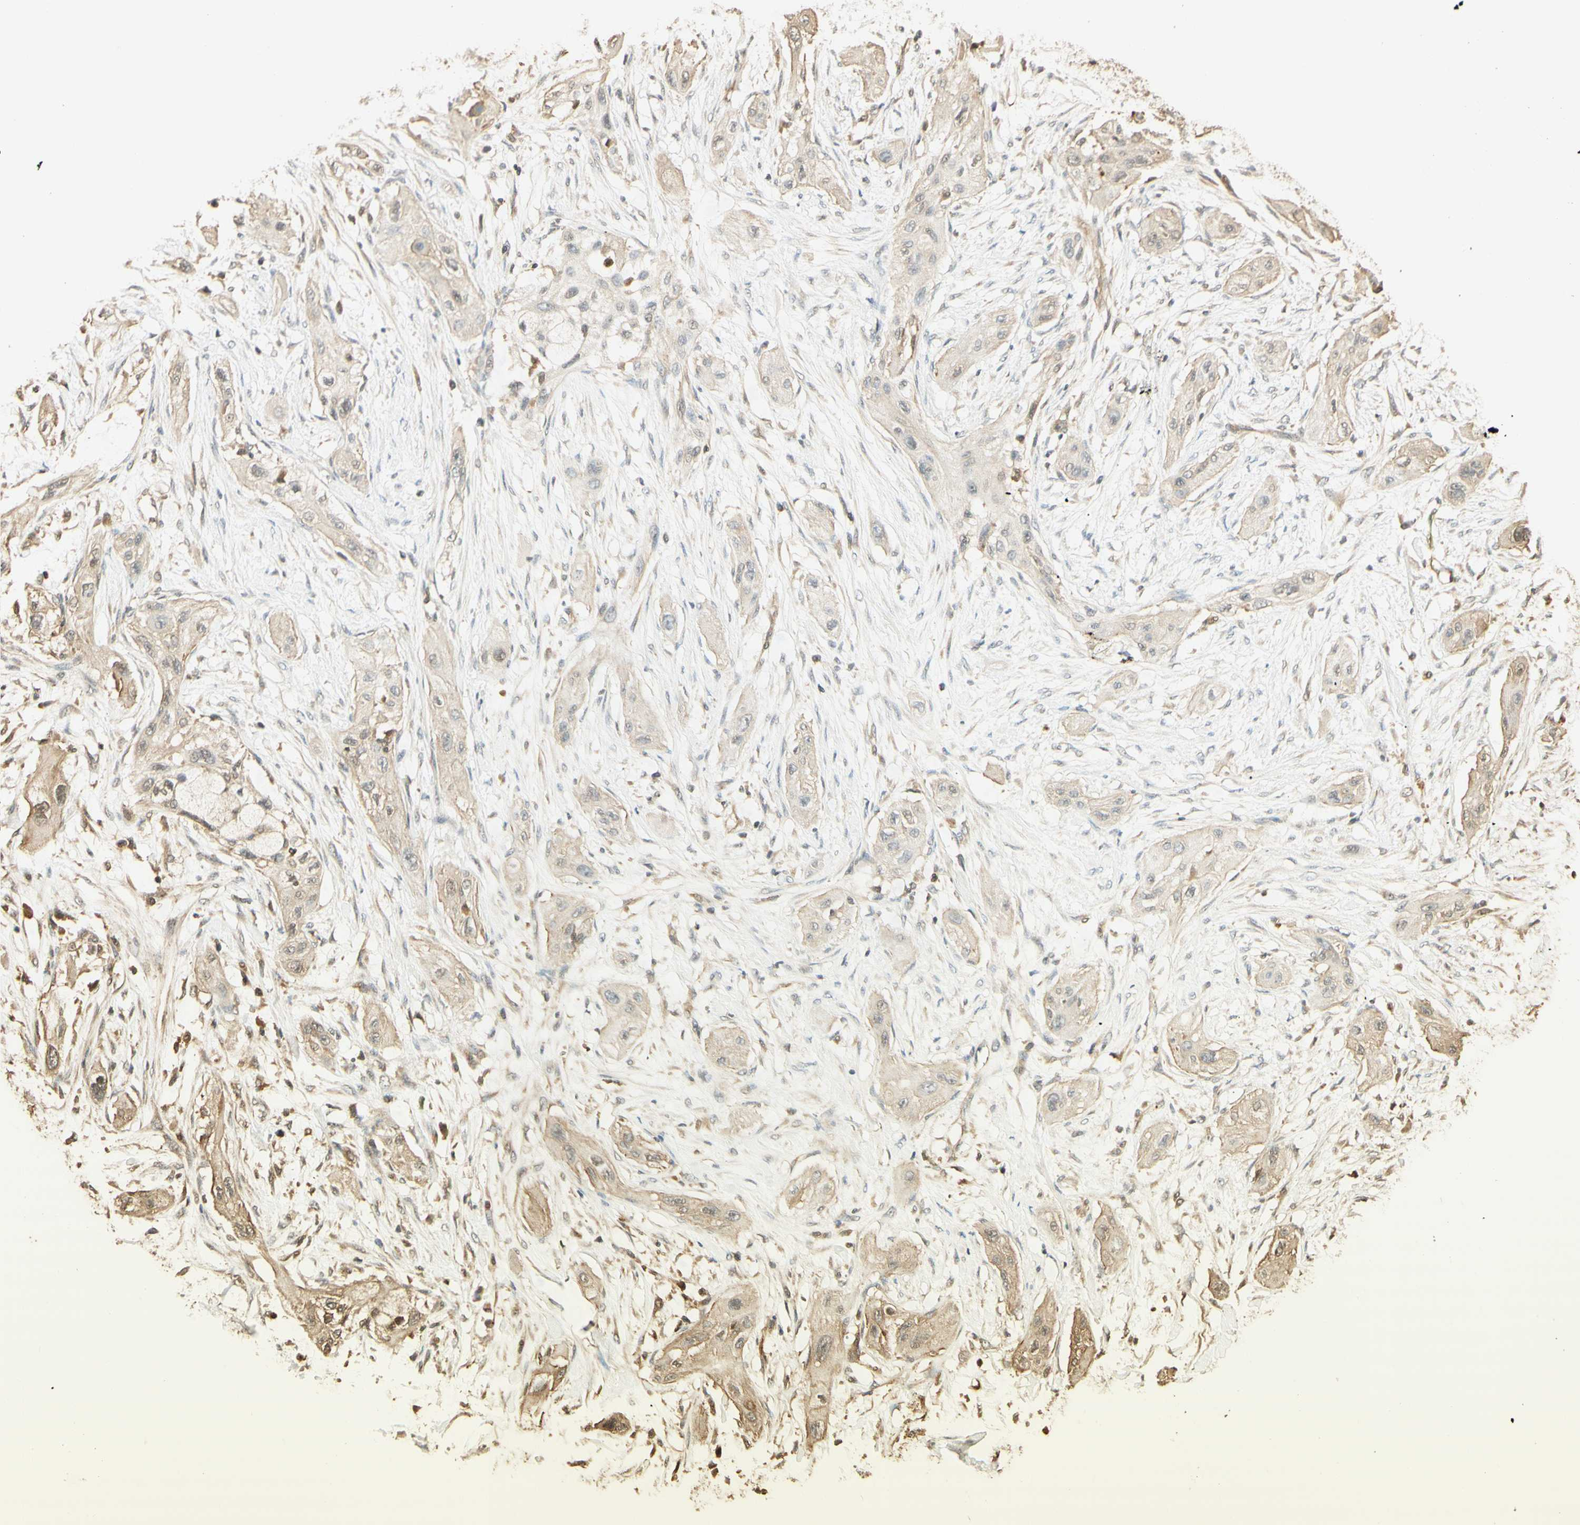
{"staining": {"intensity": "weak", "quantity": ">75%", "location": "cytoplasmic/membranous"}, "tissue": "lung cancer", "cell_type": "Tumor cells", "image_type": "cancer", "snomed": [{"axis": "morphology", "description": "Squamous cell carcinoma, NOS"}, {"axis": "topography", "description": "Lung"}], "caption": "IHC of lung cancer reveals low levels of weak cytoplasmic/membranous staining in about >75% of tumor cells. The staining is performed using DAB brown chromogen to label protein expression. The nuclei are counter-stained blue using hematoxylin.", "gene": "AGER", "patient": {"sex": "female", "age": 47}}